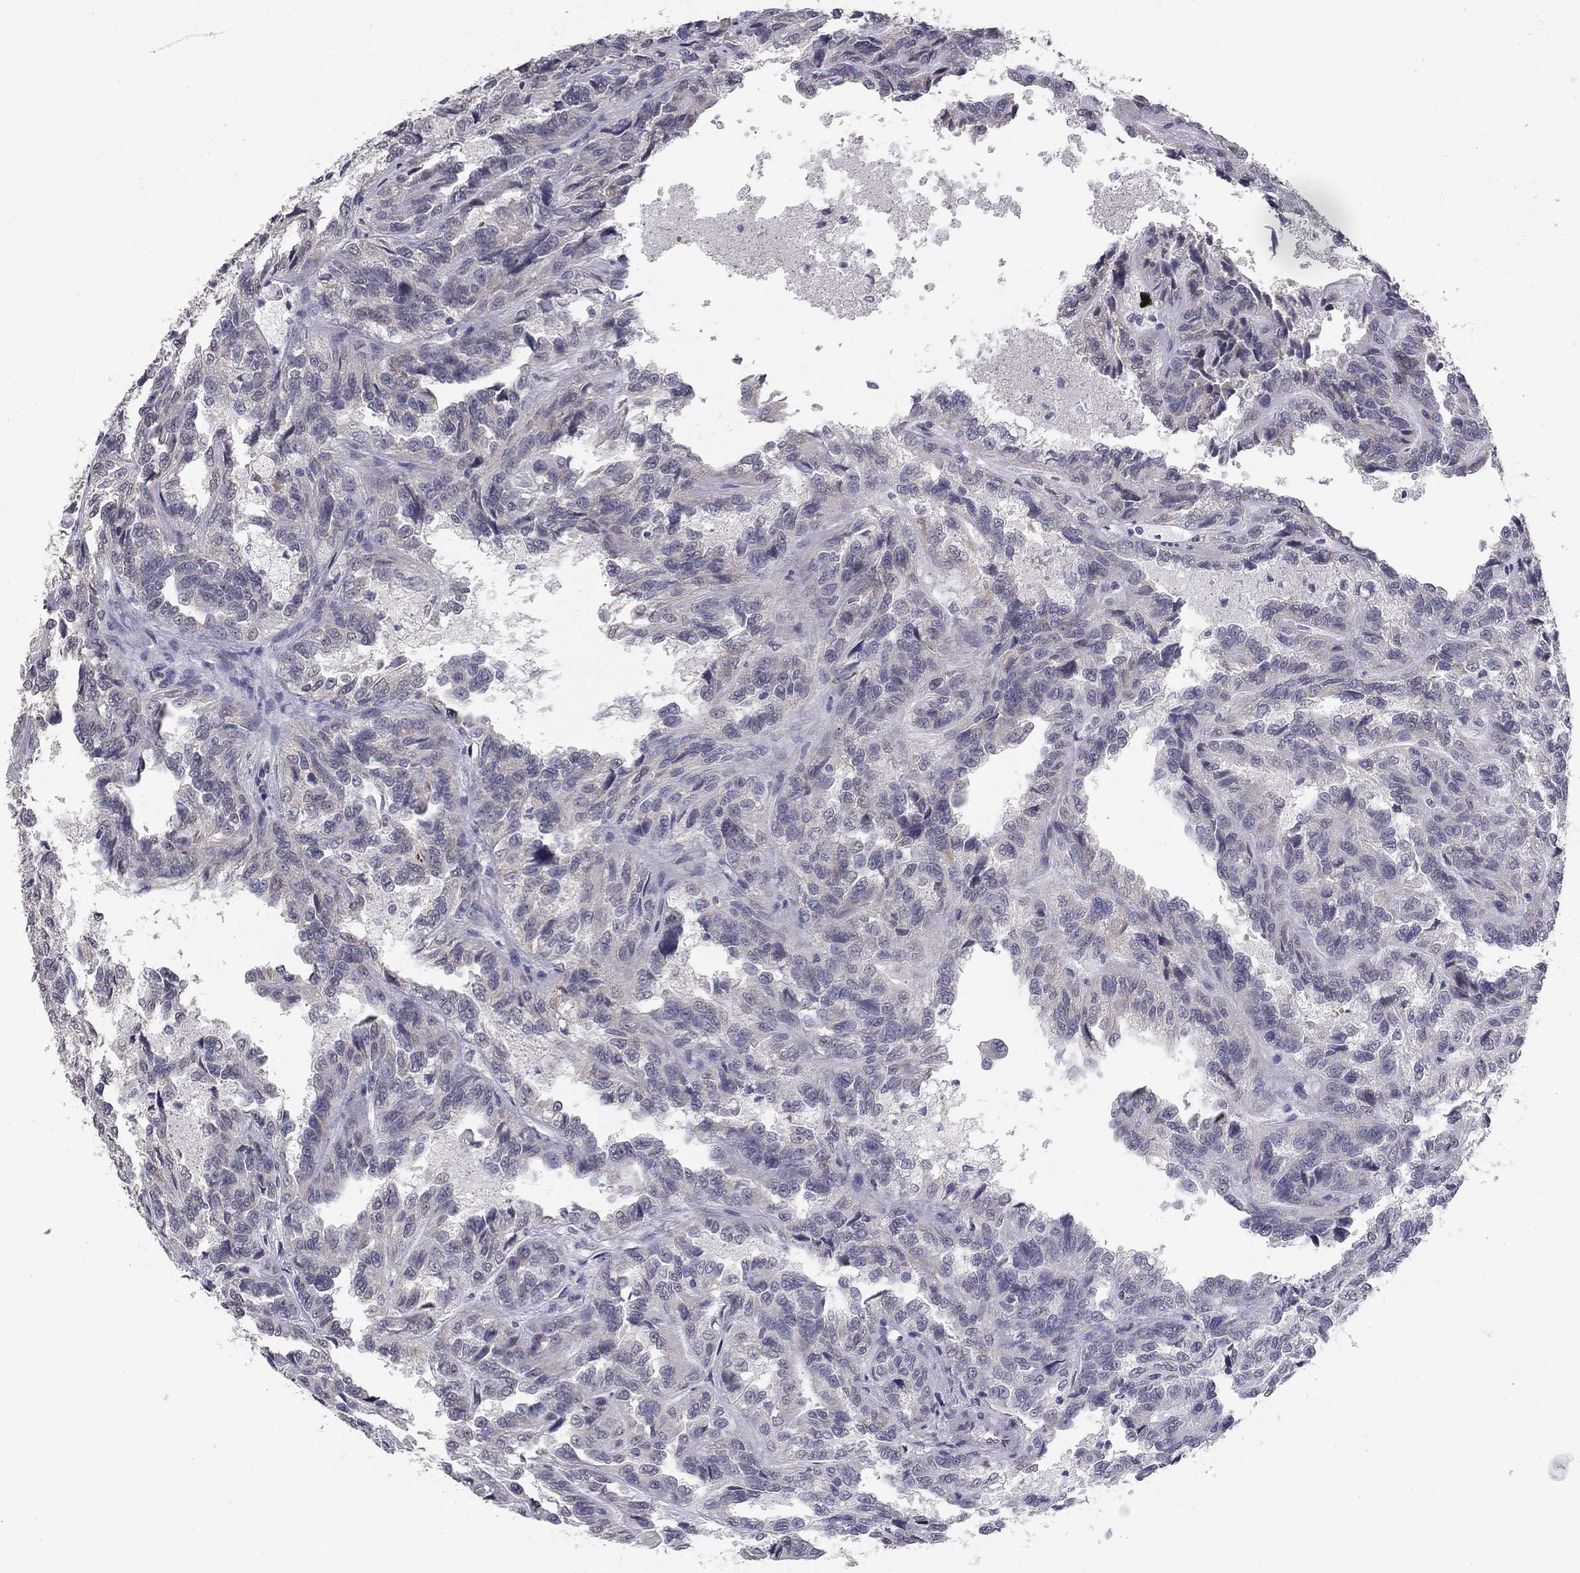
{"staining": {"intensity": "weak", "quantity": "<25%", "location": "cytoplasmic/membranous"}, "tissue": "renal cancer", "cell_type": "Tumor cells", "image_type": "cancer", "snomed": [{"axis": "morphology", "description": "Adenocarcinoma, NOS"}, {"axis": "topography", "description": "Kidney"}], "caption": "Tumor cells are negative for brown protein staining in renal cancer.", "gene": "PRRT2", "patient": {"sex": "male", "age": 79}}